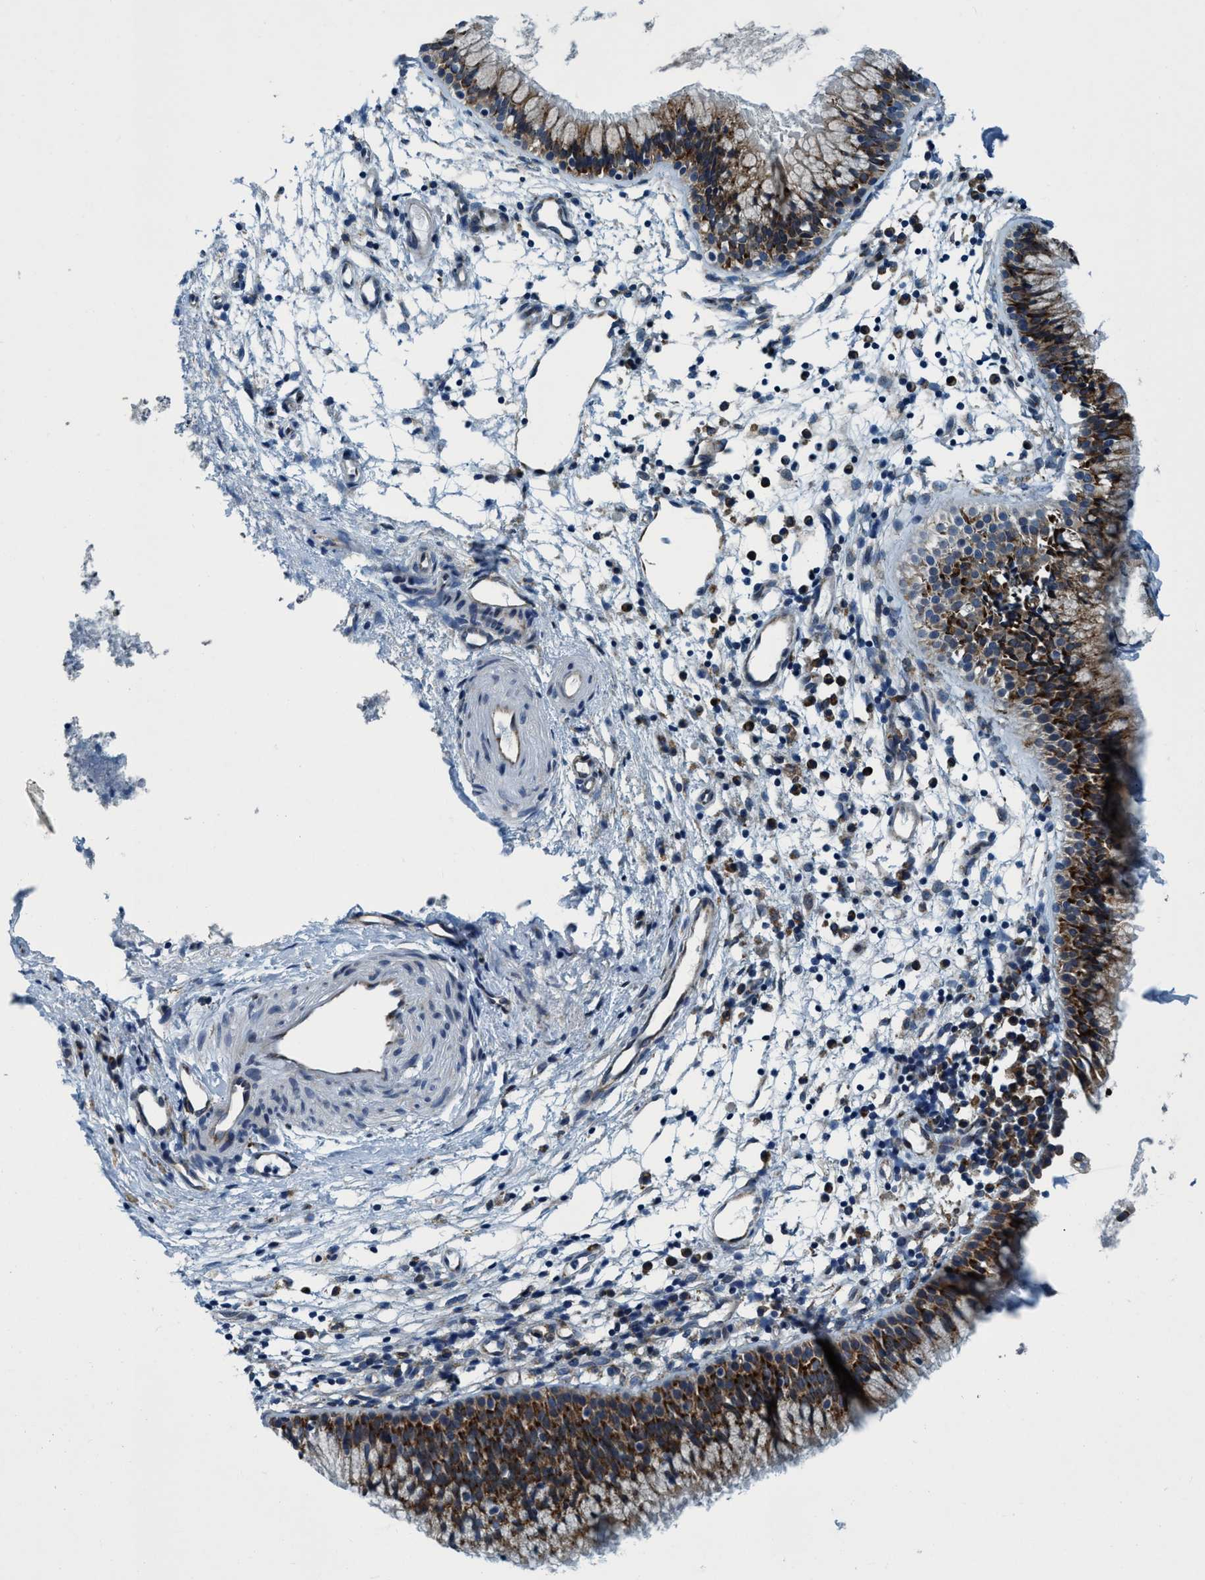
{"staining": {"intensity": "strong", "quantity": ">75%", "location": "cytoplasmic/membranous"}, "tissue": "nasopharynx", "cell_type": "Respiratory epithelial cells", "image_type": "normal", "snomed": [{"axis": "morphology", "description": "Normal tissue, NOS"}, {"axis": "topography", "description": "Nasopharynx"}], "caption": "Immunohistochemistry (IHC) staining of benign nasopharynx, which exhibits high levels of strong cytoplasmic/membranous expression in approximately >75% of respiratory epithelial cells indicating strong cytoplasmic/membranous protein expression. The staining was performed using DAB (brown) for protein detection and nuclei were counterstained in hematoxylin (blue).", "gene": "ARMC9", "patient": {"sex": "male", "age": 21}}